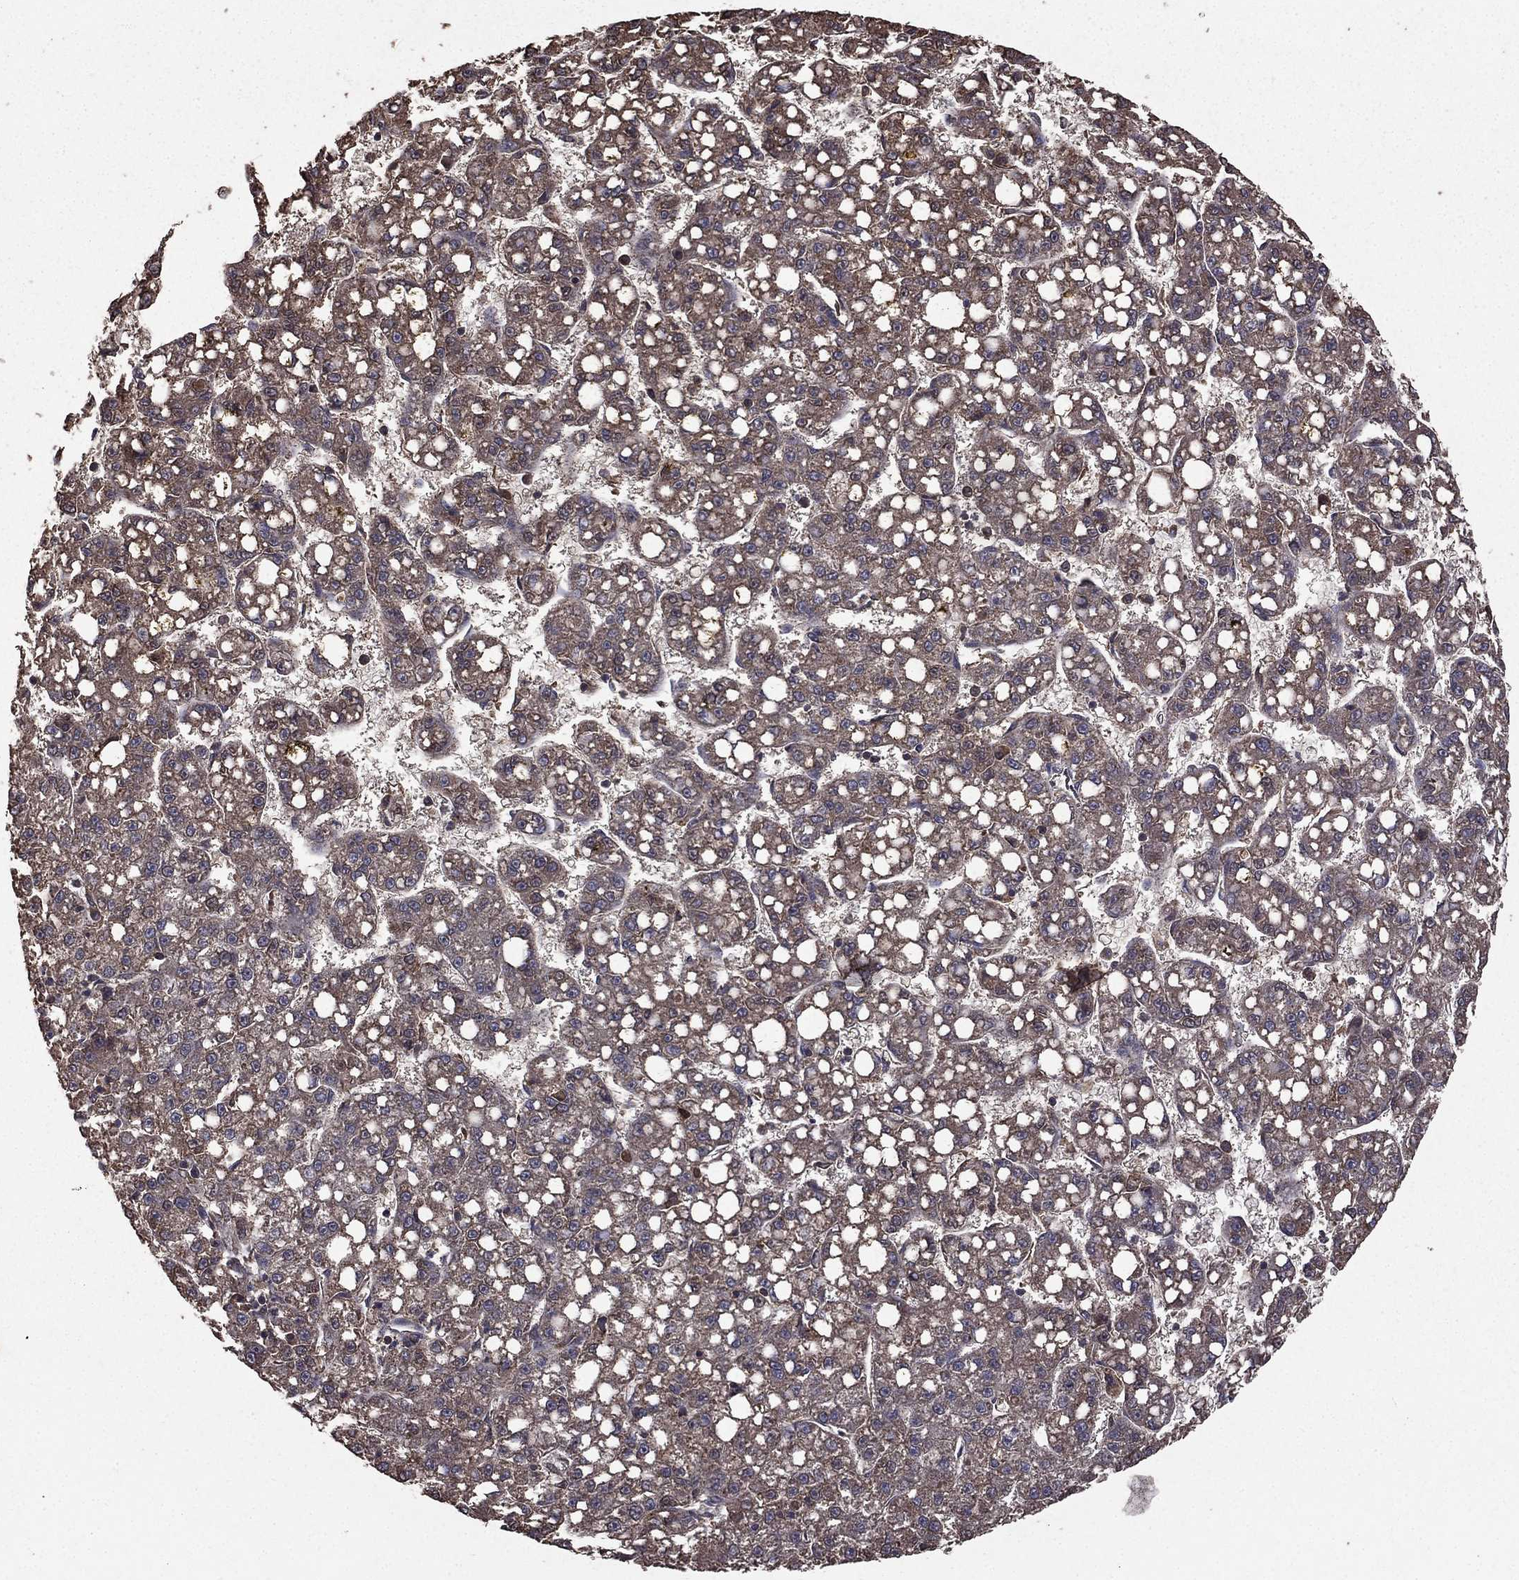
{"staining": {"intensity": "negative", "quantity": "none", "location": "none"}, "tissue": "liver cancer", "cell_type": "Tumor cells", "image_type": "cancer", "snomed": [{"axis": "morphology", "description": "Carcinoma, Hepatocellular, NOS"}, {"axis": "topography", "description": "Liver"}], "caption": "Immunohistochemical staining of liver cancer exhibits no significant staining in tumor cells.", "gene": "BIRC6", "patient": {"sex": "female", "age": 65}}